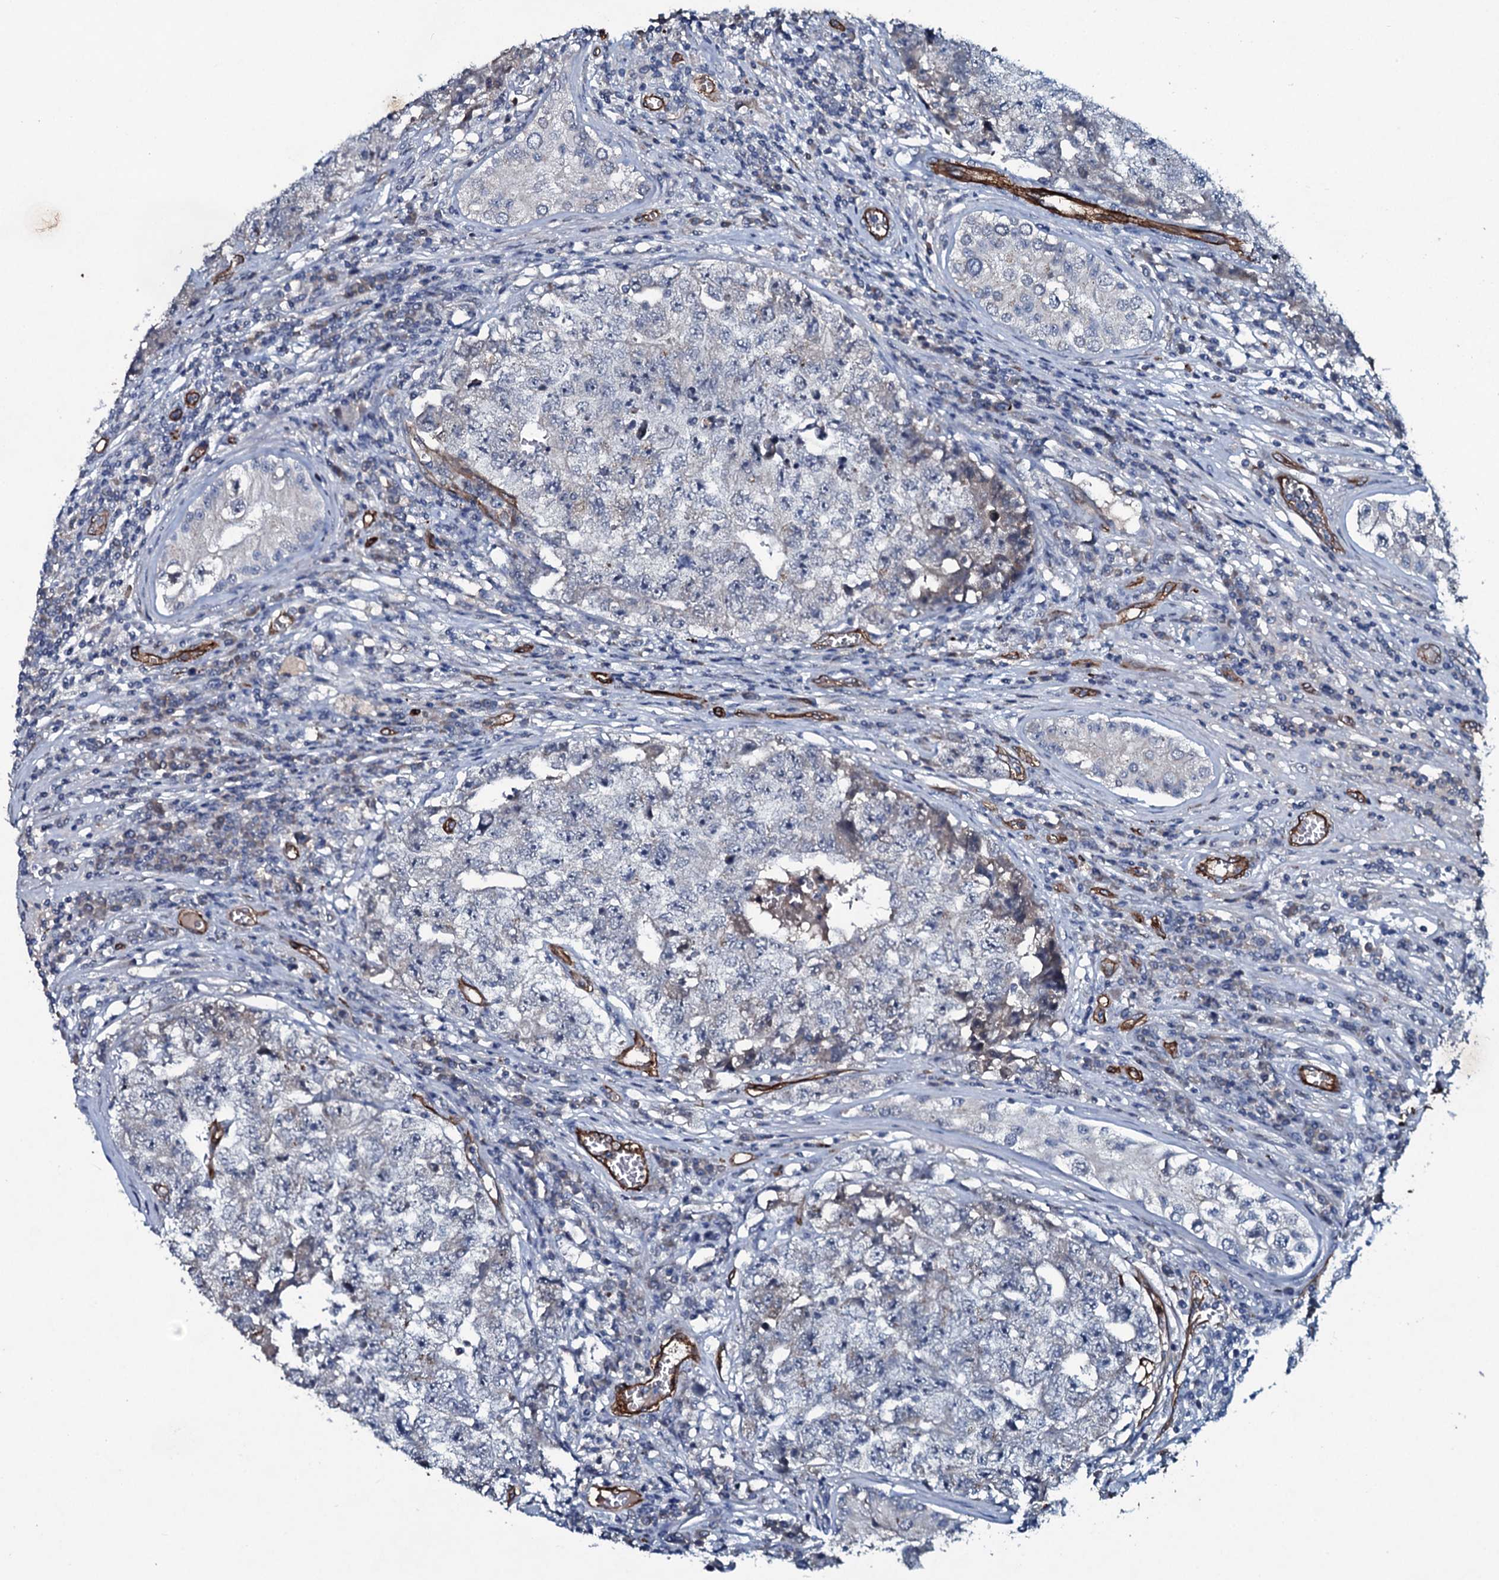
{"staining": {"intensity": "negative", "quantity": "none", "location": "none"}, "tissue": "testis cancer", "cell_type": "Tumor cells", "image_type": "cancer", "snomed": [{"axis": "morphology", "description": "Carcinoma, Embryonal, NOS"}, {"axis": "topography", "description": "Testis"}], "caption": "Immunohistochemical staining of human testis cancer reveals no significant expression in tumor cells.", "gene": "CLEC14A", "patient": {"sex": "male", "age": 17}}